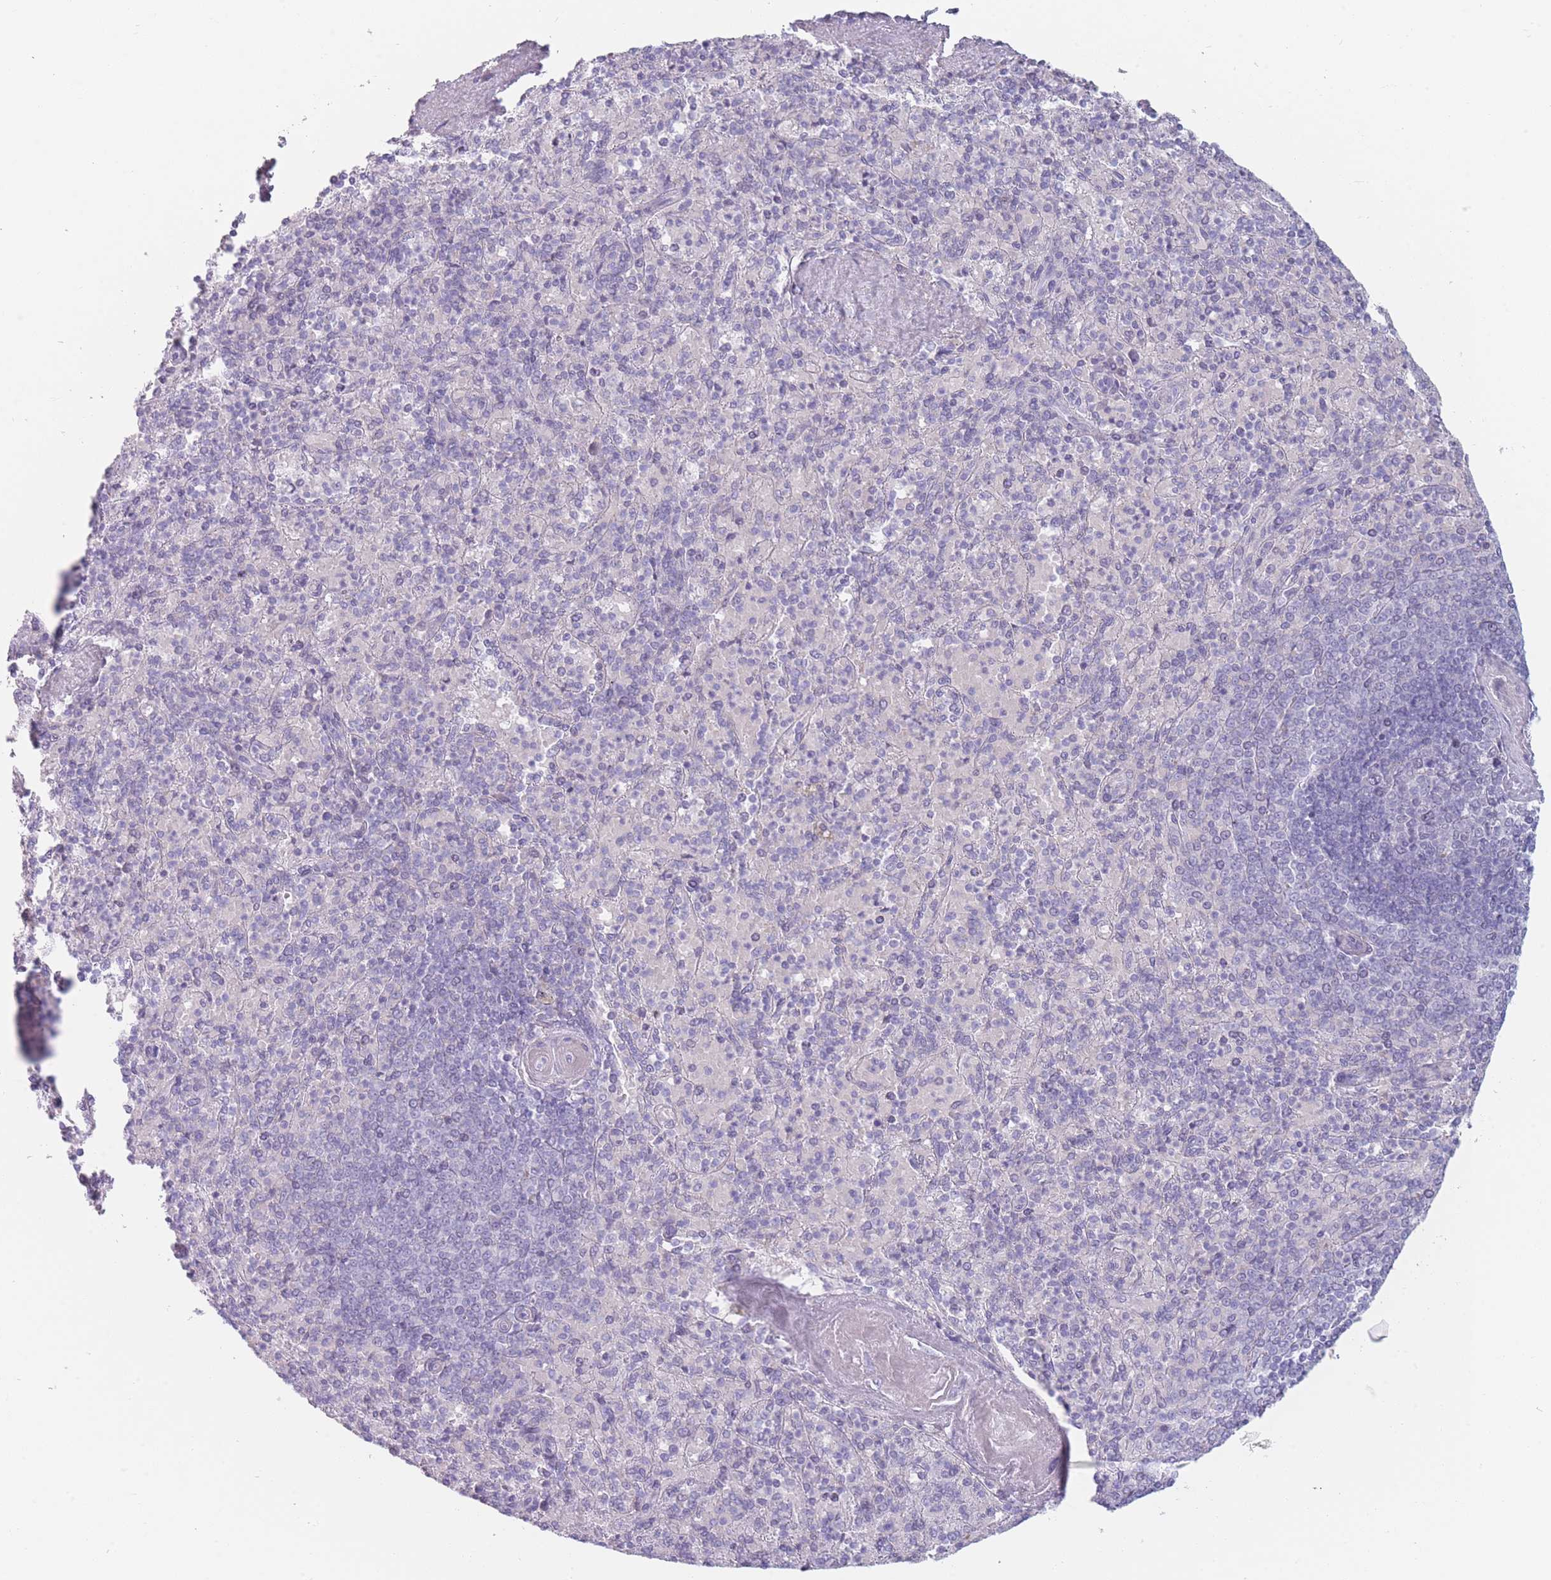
{"staining": {"intensity": "negative", "quantity": "none", "location": "none"}, "tissue": "spleen", "cell_type": "Cells in red pulp", "image_type": "normal", "snomed": [{"axis": "morphology", "description": "Normal tissue, NOS"}, {"axis": "topography", "description": "Spleen"}], "caption": "DAB (3,3'-diaminobenzidine) immunohistochemical staining of normal spleen shows no significant positivity in cells in red pulp. (DAB immunohistochemistry, high magnification).", "gene": "IFNA10", "patient": {"sex": "male", "age": 82}}